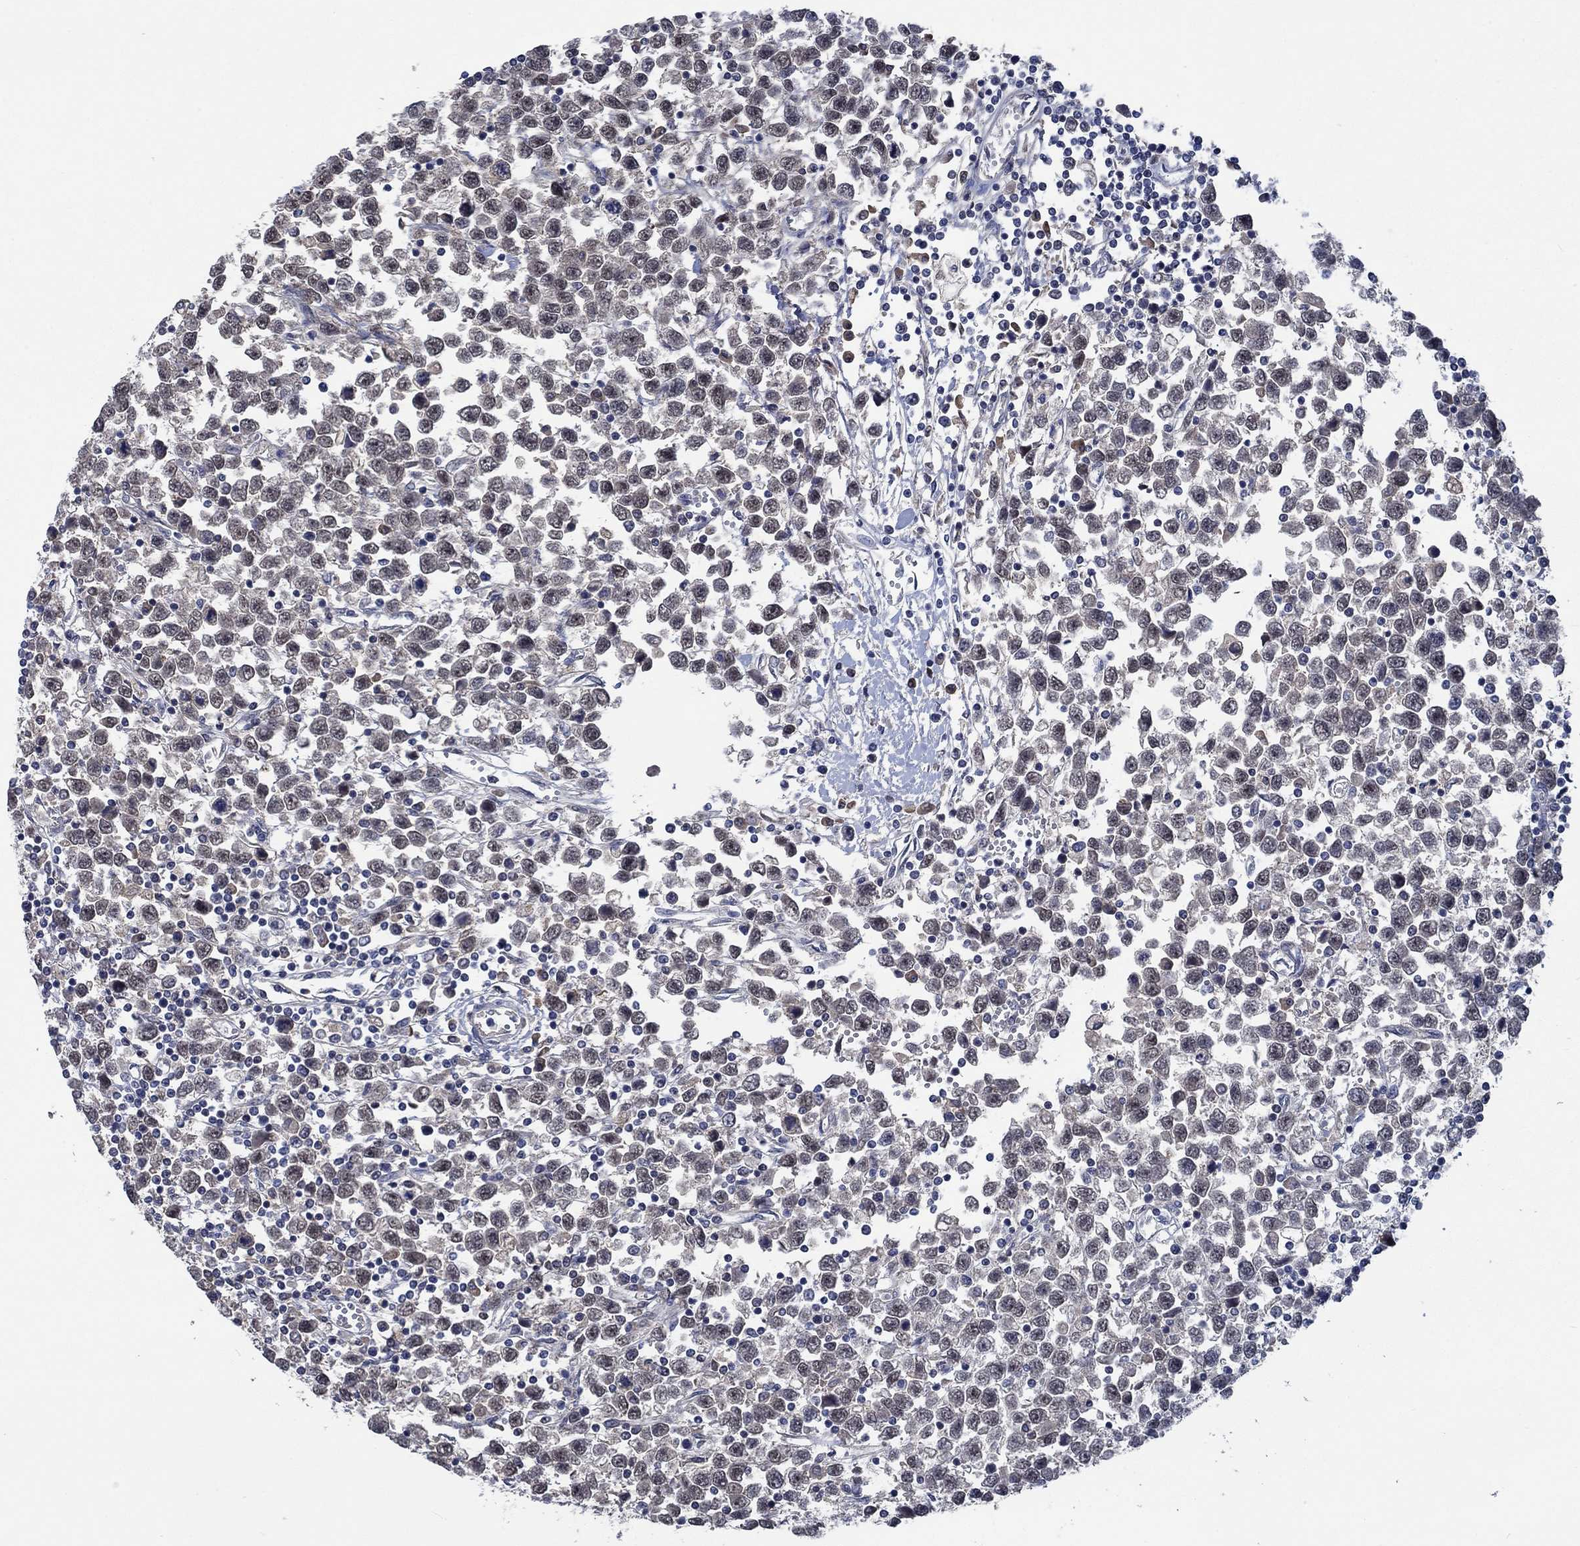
{"staining": {"intensity": "negative", "quantity": "none", "location": "none"}, "tissue": "testis cancer", "cell_type": "Tumor cells", "image_type": "cancer", "snomed": [{"axis": "morphology", "description": "Seminoma, NOS"}, {"axis": "topography", "description": "Testis"}], "caption": "Histopathology image shows no significant protein staining in tumor cells of testis cancer (seminoma).", "gene": "OBSCN", "patient": {"sex": "male", "age": 34}}